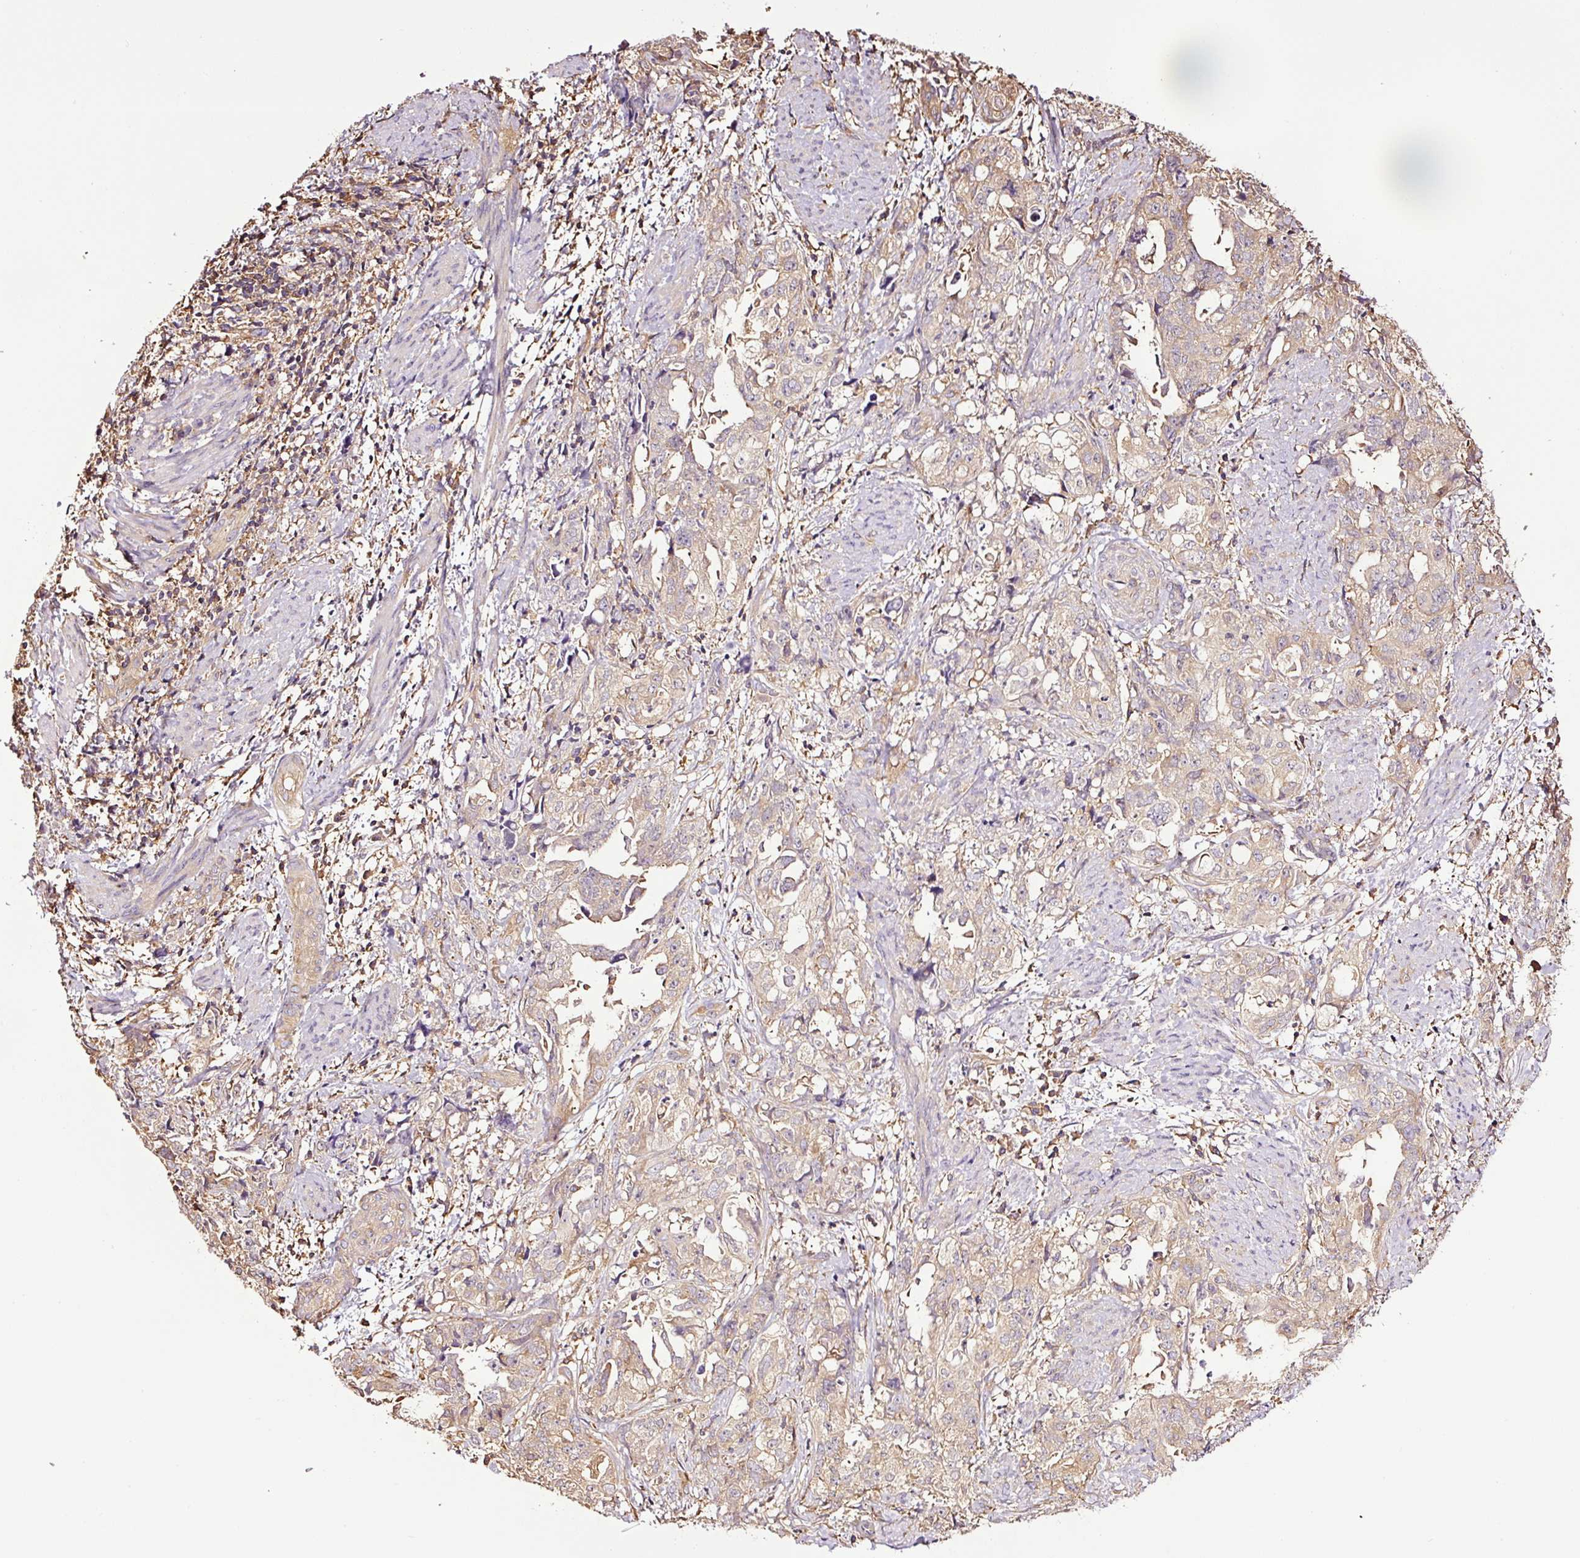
{"staining": {"intensity": "weak", "quantity": ">75%", "location": "cytoplasmic/membranous"}, "tissue": "endometrial cancer", "cell_type": "Tumor cells", "image_type": "cancer", "snomed": [{"axis": "morphology", "description": "Adenocarcinoma, NOS"}, {"axis": "topography", "description": "Endometrium"}], "caption": "The micrograph demonstrates staining of adenocarcinoma (endometrial), revealing weak cytoplasmic/membranous protein positivity (brown color) within tumor cells.", "gene": "METAP1", "patient": {"sex": "female", "age": 65}}